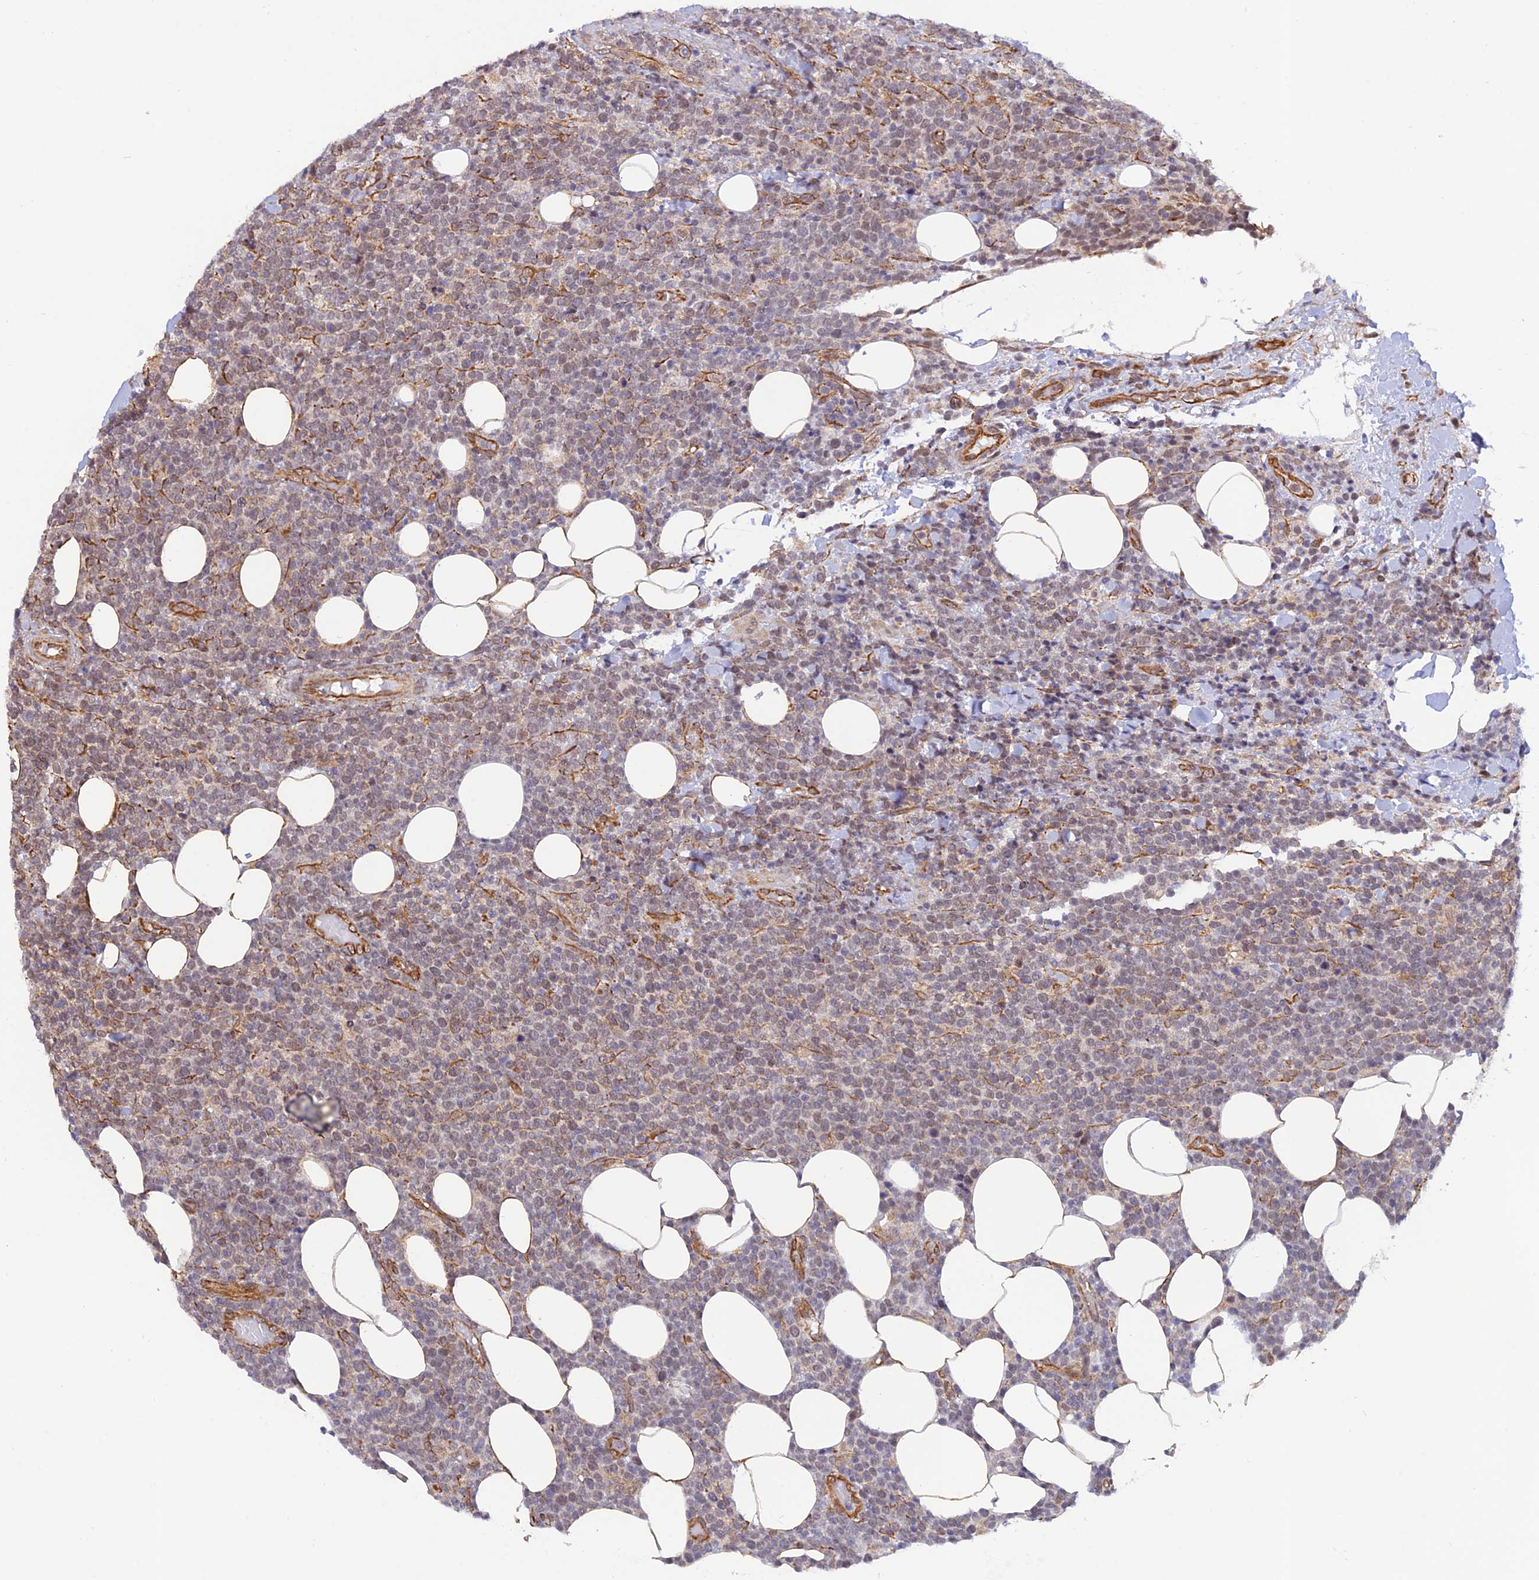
{"staining": {"intensity": "weak", "quantity": ">75%", "location": "nuclear"}, "tissue": "lymphoma", "cell_type": "Tumor cells", "image_type": "cancer", "snomed": [{"axis": "morphology", "description": "Malignant lymphoma, non-Hodgkin's type, High grade"}, {"axis": "topography", "description": "Lymph node"}], "caption": "This is an image of immunohistochemistry staining of lymphoma, which shows weak staining in the nuclear of tumor cells.", "gene": "PAGR1", "patient": {"sex": "male", "age": 61}}